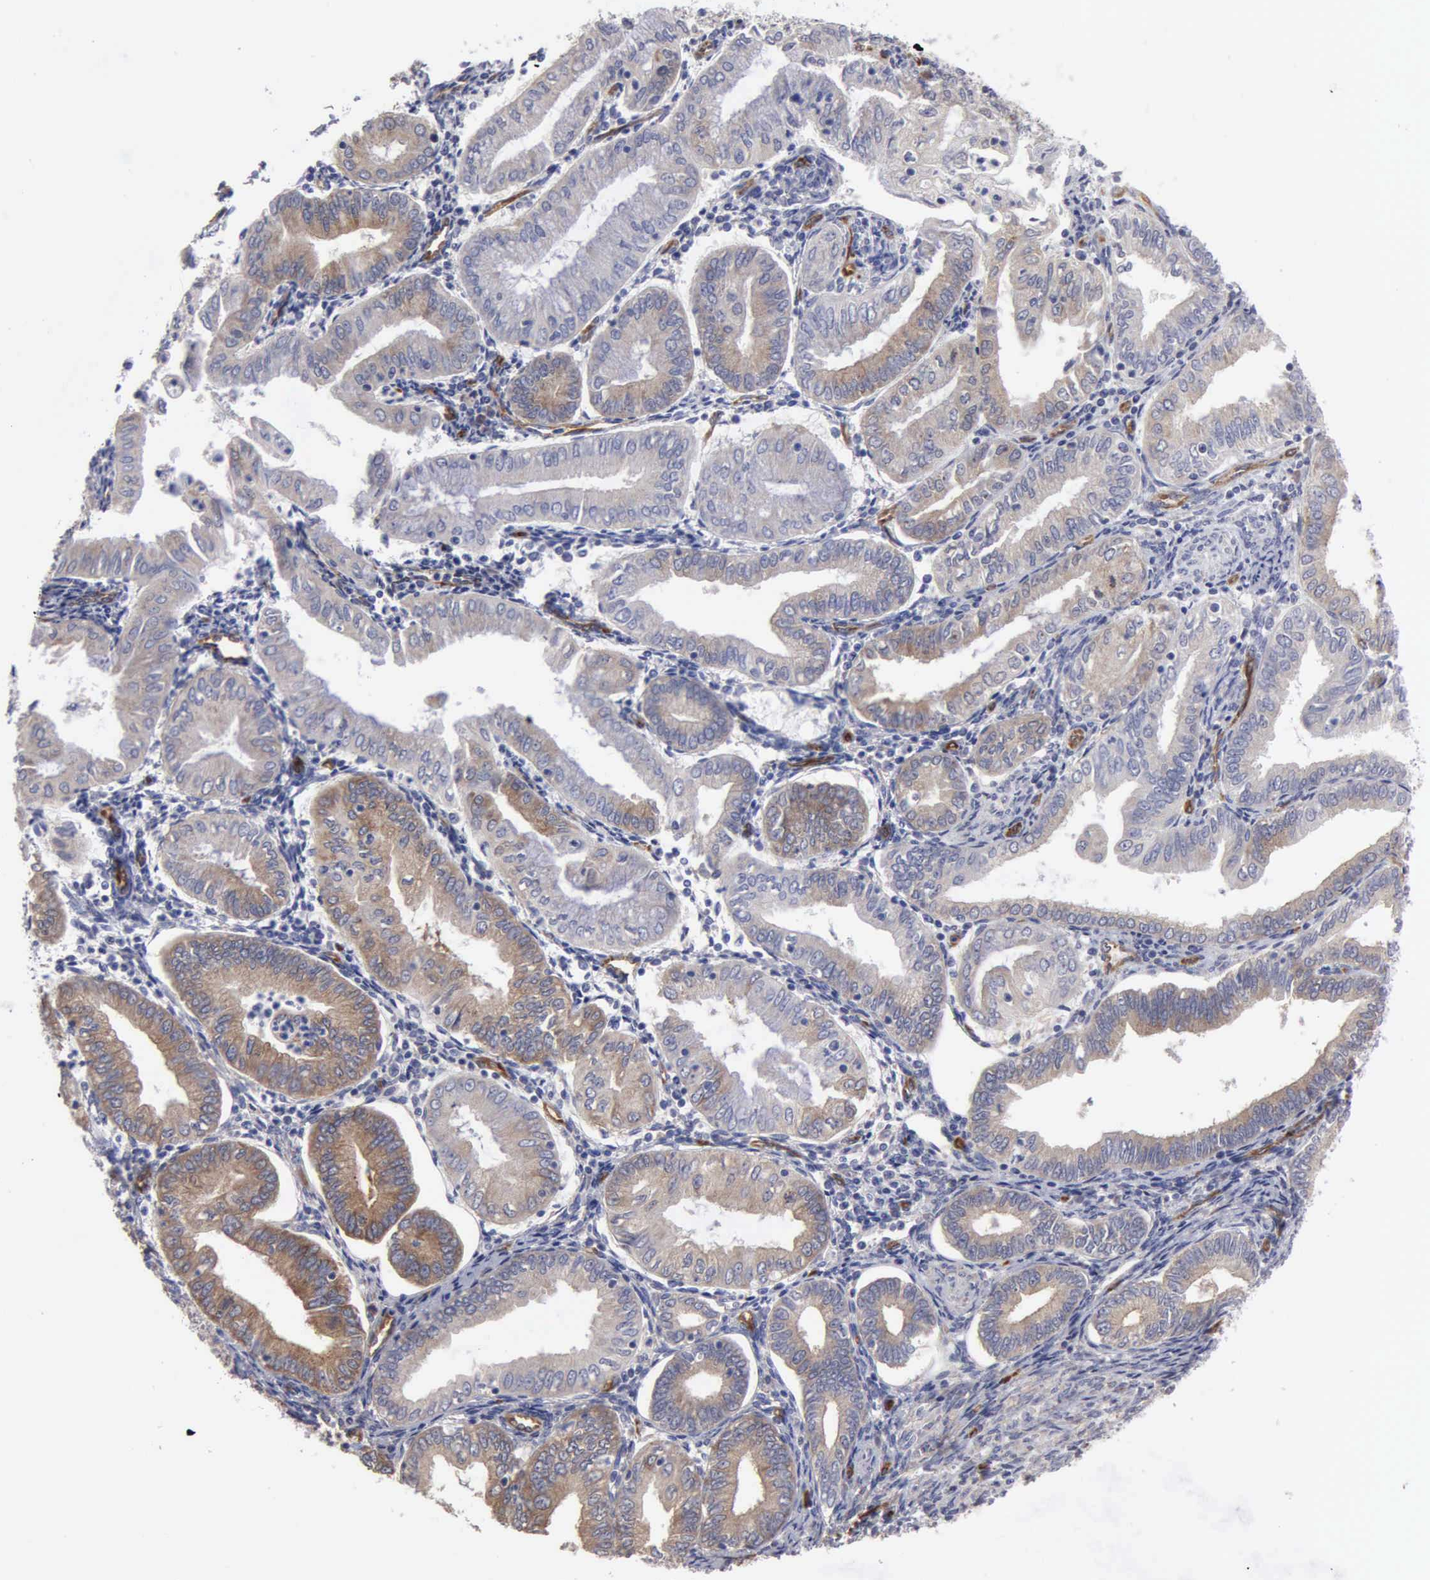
{"staining": {"intensity": "moderate", "quantity": "25%-75%", "location": "cytoplasmic/membranous"}, "tissue": "endometrial cancer", "cell_type": "Tumor cells", "image_type": "cancer", "snomed": [{"axis": "morphology", "description": "Adenocarcinoma, NOS"}, {"axis": "topography", "description": "Endometrium"}], "caption": "The photomicrograph reveals immunohistochemical staining of endometrial adenocarcinoma. There is moderate cytoplasmic/membranous expression is identified in about 25%-75% of tumor cells.", "gene": "RDX", "patient": {"sex": "female", "age": 55}}